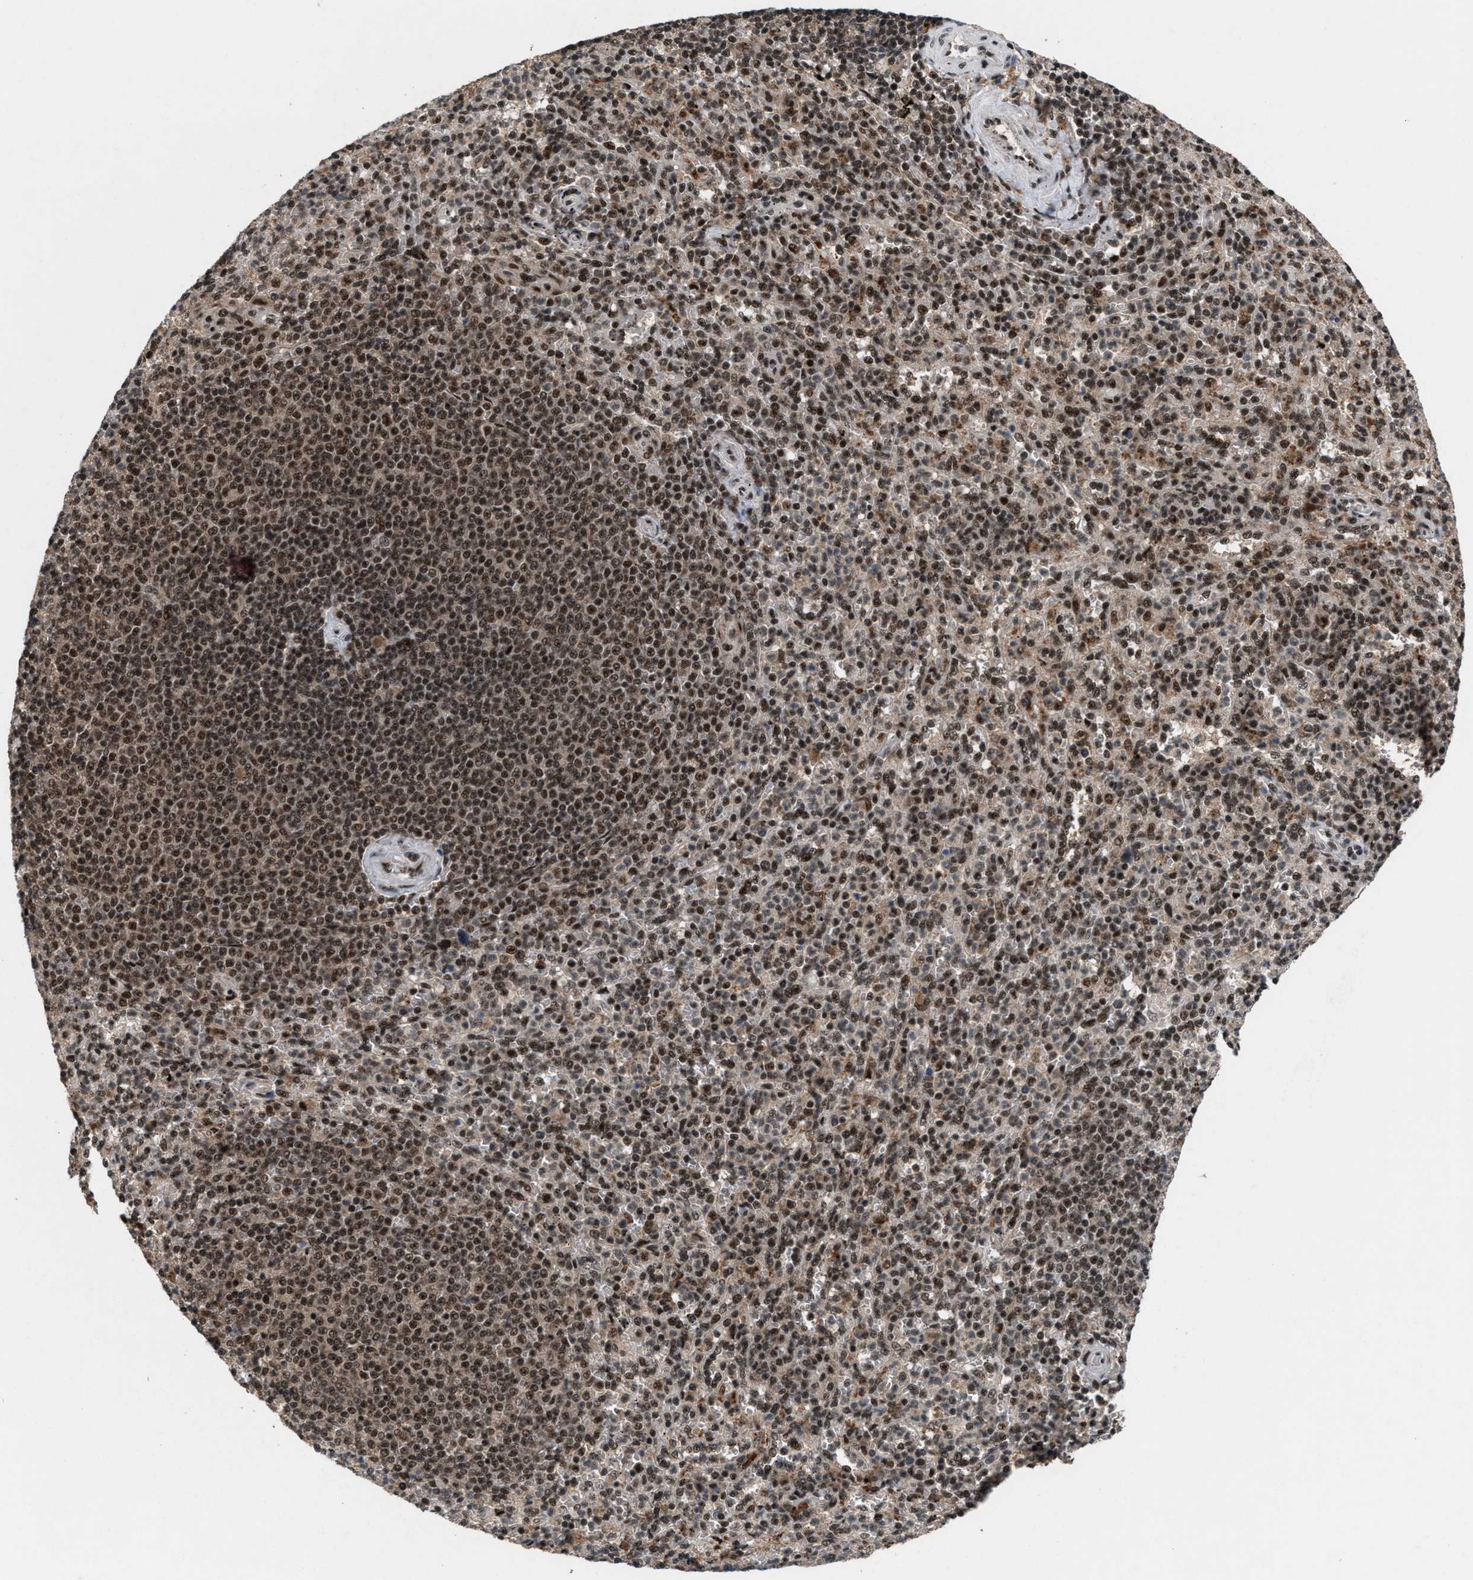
{"staining": {"intensity": "moderate", "quantity": ">75%", "location": "nuclear"}, "tissue": "spleen", "cell_type": "Cells in red pulp", "image_type": "normal", "snomed": [{"axis": "morphology", "description": "Normal tissue, NOS"}, {"axis": "topography", "description": "Spleen"}], "caption": "The image exhibits a brown stain indicating the presence of a protein in the nuclear of cells in red pulp in spleen.", "gene": "PRPF4", "patient": {"sex": "male", "age": 36}}